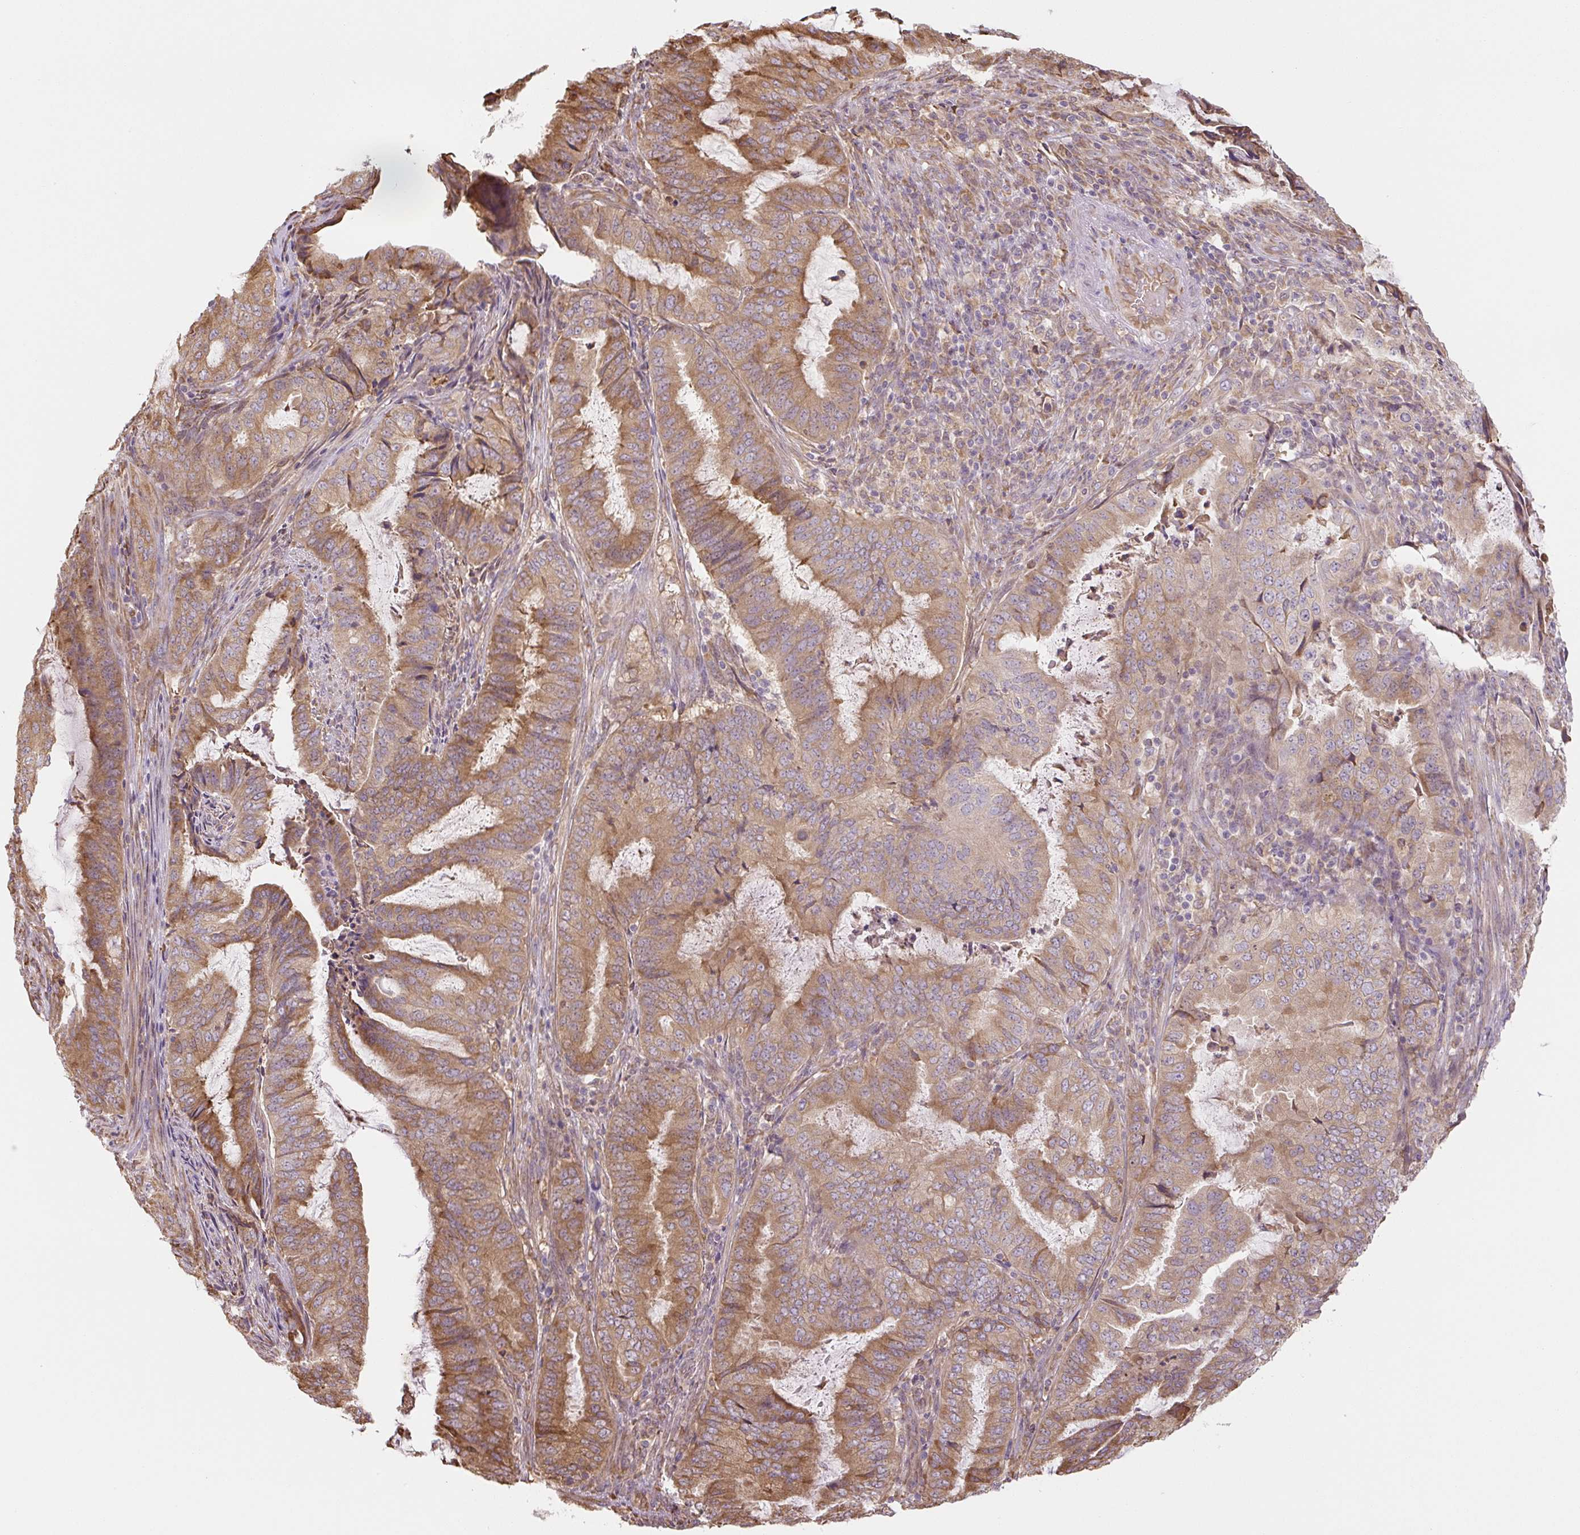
{"staining": {"intensity": "moderate", "quantity": ">75%", "location": "cytoplasmic/membranous"}, "tissue": "endometrial cancer", "cell_type": "Tumor cells", "image_type": "cancer", "snomed": [{"axis": "morphology", "description": "Adenocarcinoma, NOS"}, {"axis": "topography", "description": "Endometrium"}], "caption": "A brown stain highlights moderate cytoplasmic/membranous staining of a protein in human endometrial cancer tumor cells.", "gene": "RASA1", "patient": {"sex": "female", "age": 51}}